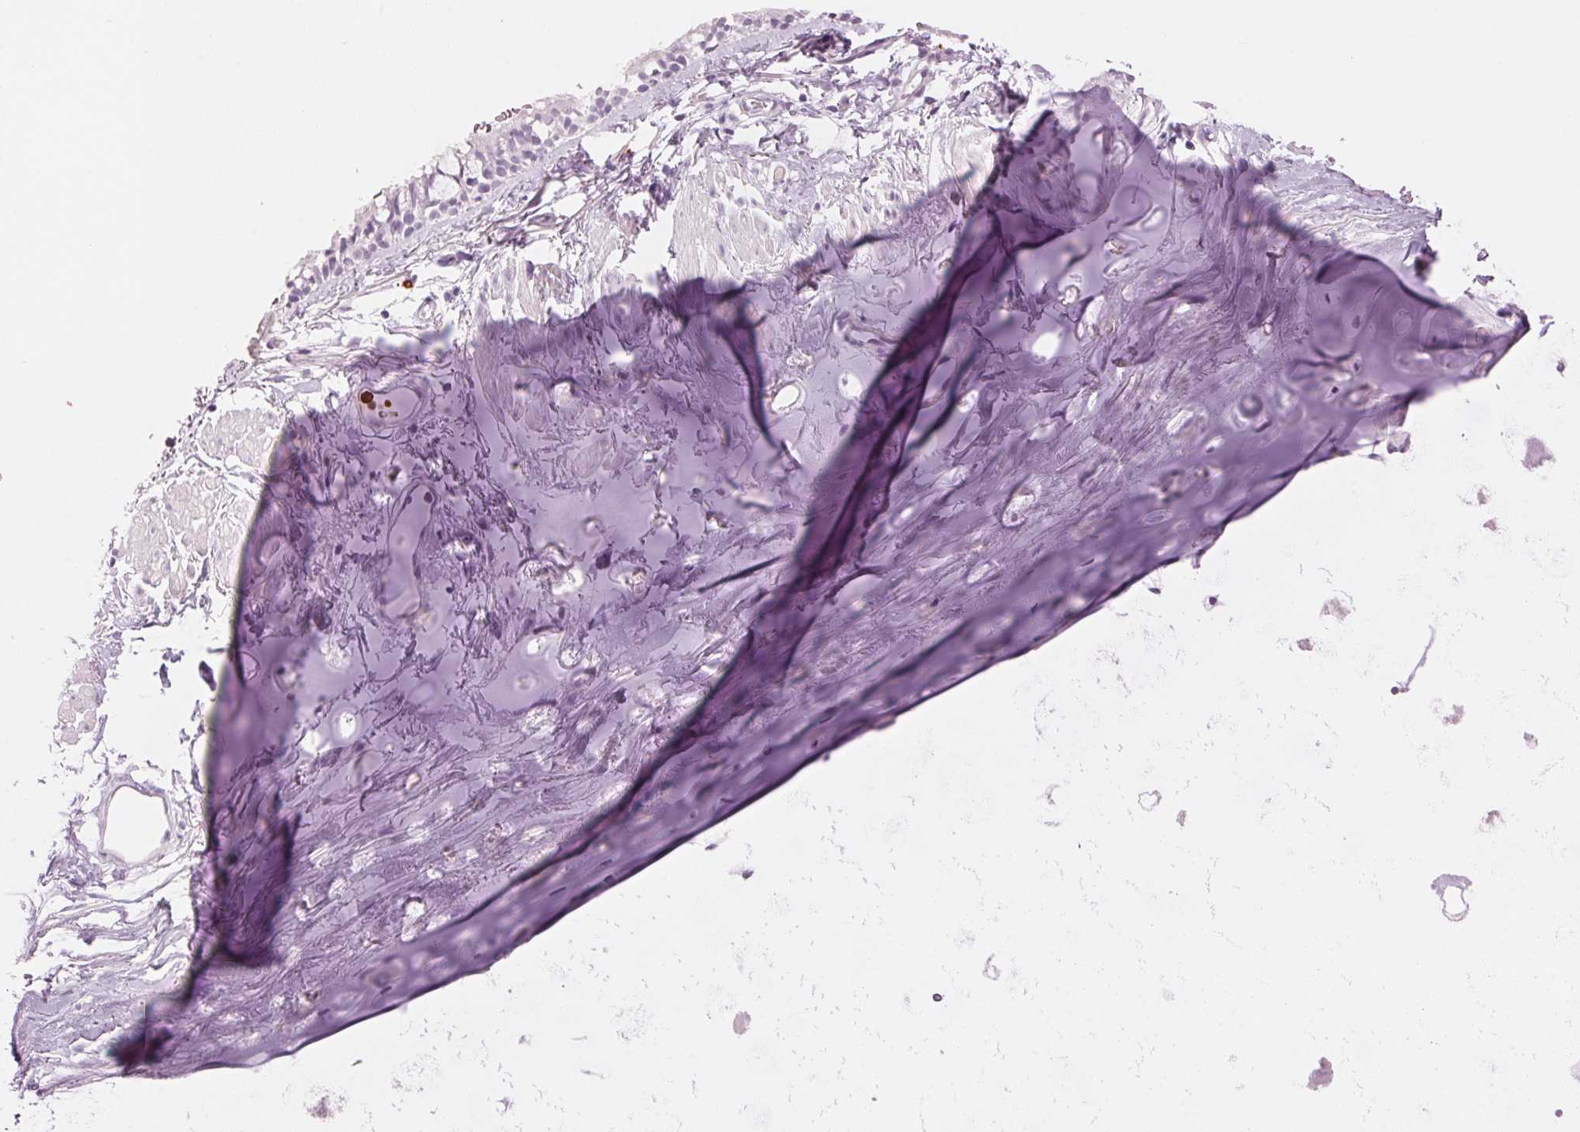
{"staining": {"intensity": "negative", "quantity": "none", "location": "none"}, "tissue": "bronchus", "cell_type": "Respiratory epithelial cells", "image_type": "normal", "snomed": [{"axis": "morphology", "description": "Normal tissue, NOS"}, {"axis": "topography", "description": "Lymph node"}, {"axis": "topography", "description": "Cartilage tissue"}, {"axis": "topography", "description": "Bronchus"}], "caption": "This is an IHC photomicrograph of benign bronchus. There is no positivity in respiratory epithelial cells.", "gene": "KLK7", "patient": {"sex": "female", "age": 70}}